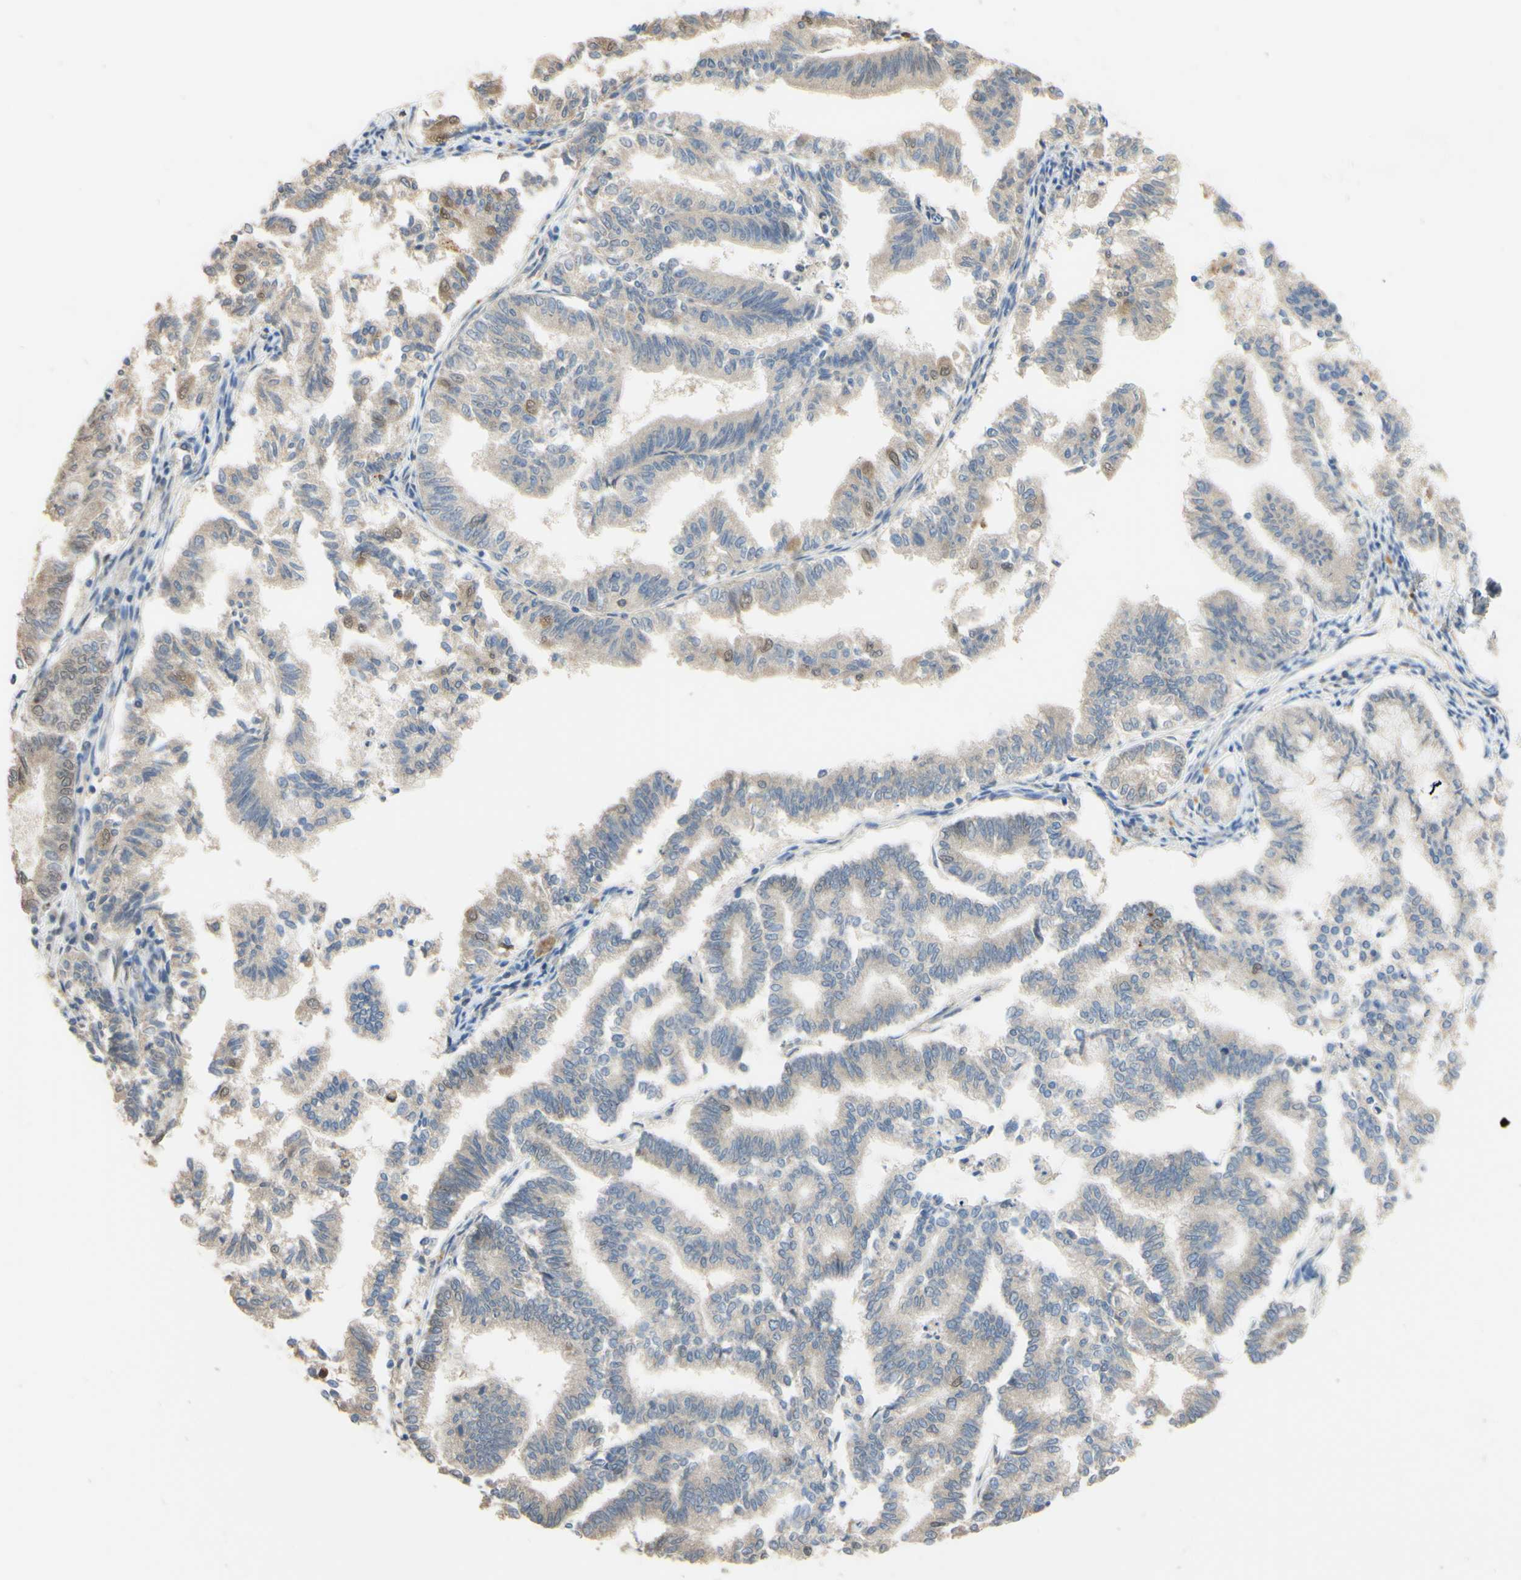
{"staining": {"intensity": "weak", "quantity": "<25%", "location": "cytoplasmic/membranous"}, "tissue": "endometrial cancer", "cell_type": "Tumor cells", "image_type": "cancer", "snomed": [{"axis": "morphology", "description": "Necrosis, NOS"}, {"axis": "morphology", "description": "Adenocarcinoma, NOS"}, {"axis": "topography", "description": "Endometrium"}], "caption": "This is an immunohistochemistry histopathology image of human endometrial adenocarcinoma. There is no positivity in tumor cells.", "gene": "SMIM19", "patient": {"sex": "female", "age": 79}}